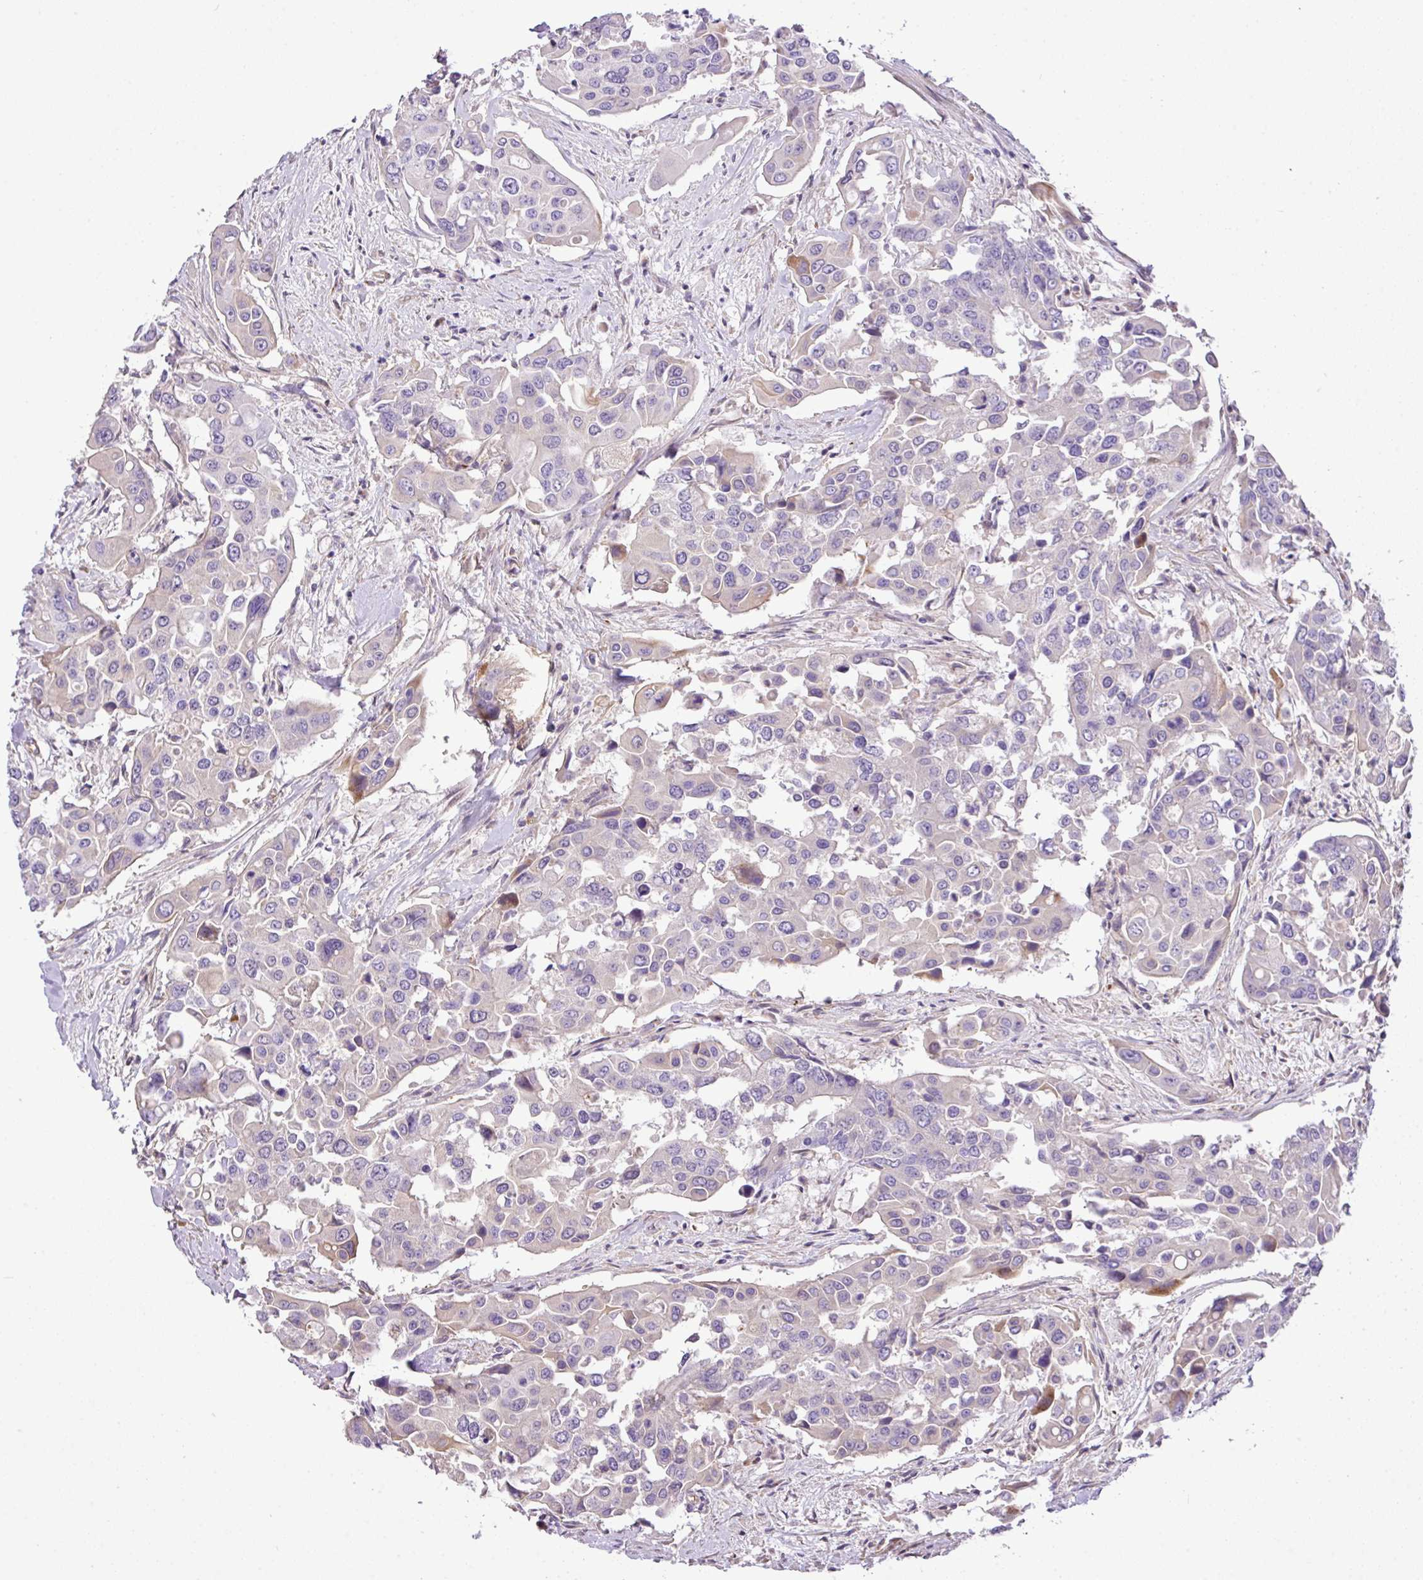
{"staining": {"intensity": "moderate", "quantity": "<25%", "location": "cytoplasmic/membranous"}, "tissue": "colorectal cancer", "cell_type": "Tumor cells", "image_type": "cancer", "snomed": [{"axis": "morphology", "description": "Adenocarcinoma, NOS"}, {"axis": "topography", "description": "Colon"}], "caption": "A micrograph of human colorectal adenocarcinoma stained for a protein exhibits moderate cytoplasmic/membranous brown staining in tumor cells. (DAB IHC, brown staining for protein, blue staining for nuclei).", "gene": "CTXN2", "patient": {"sex": "male", "age": 77}}